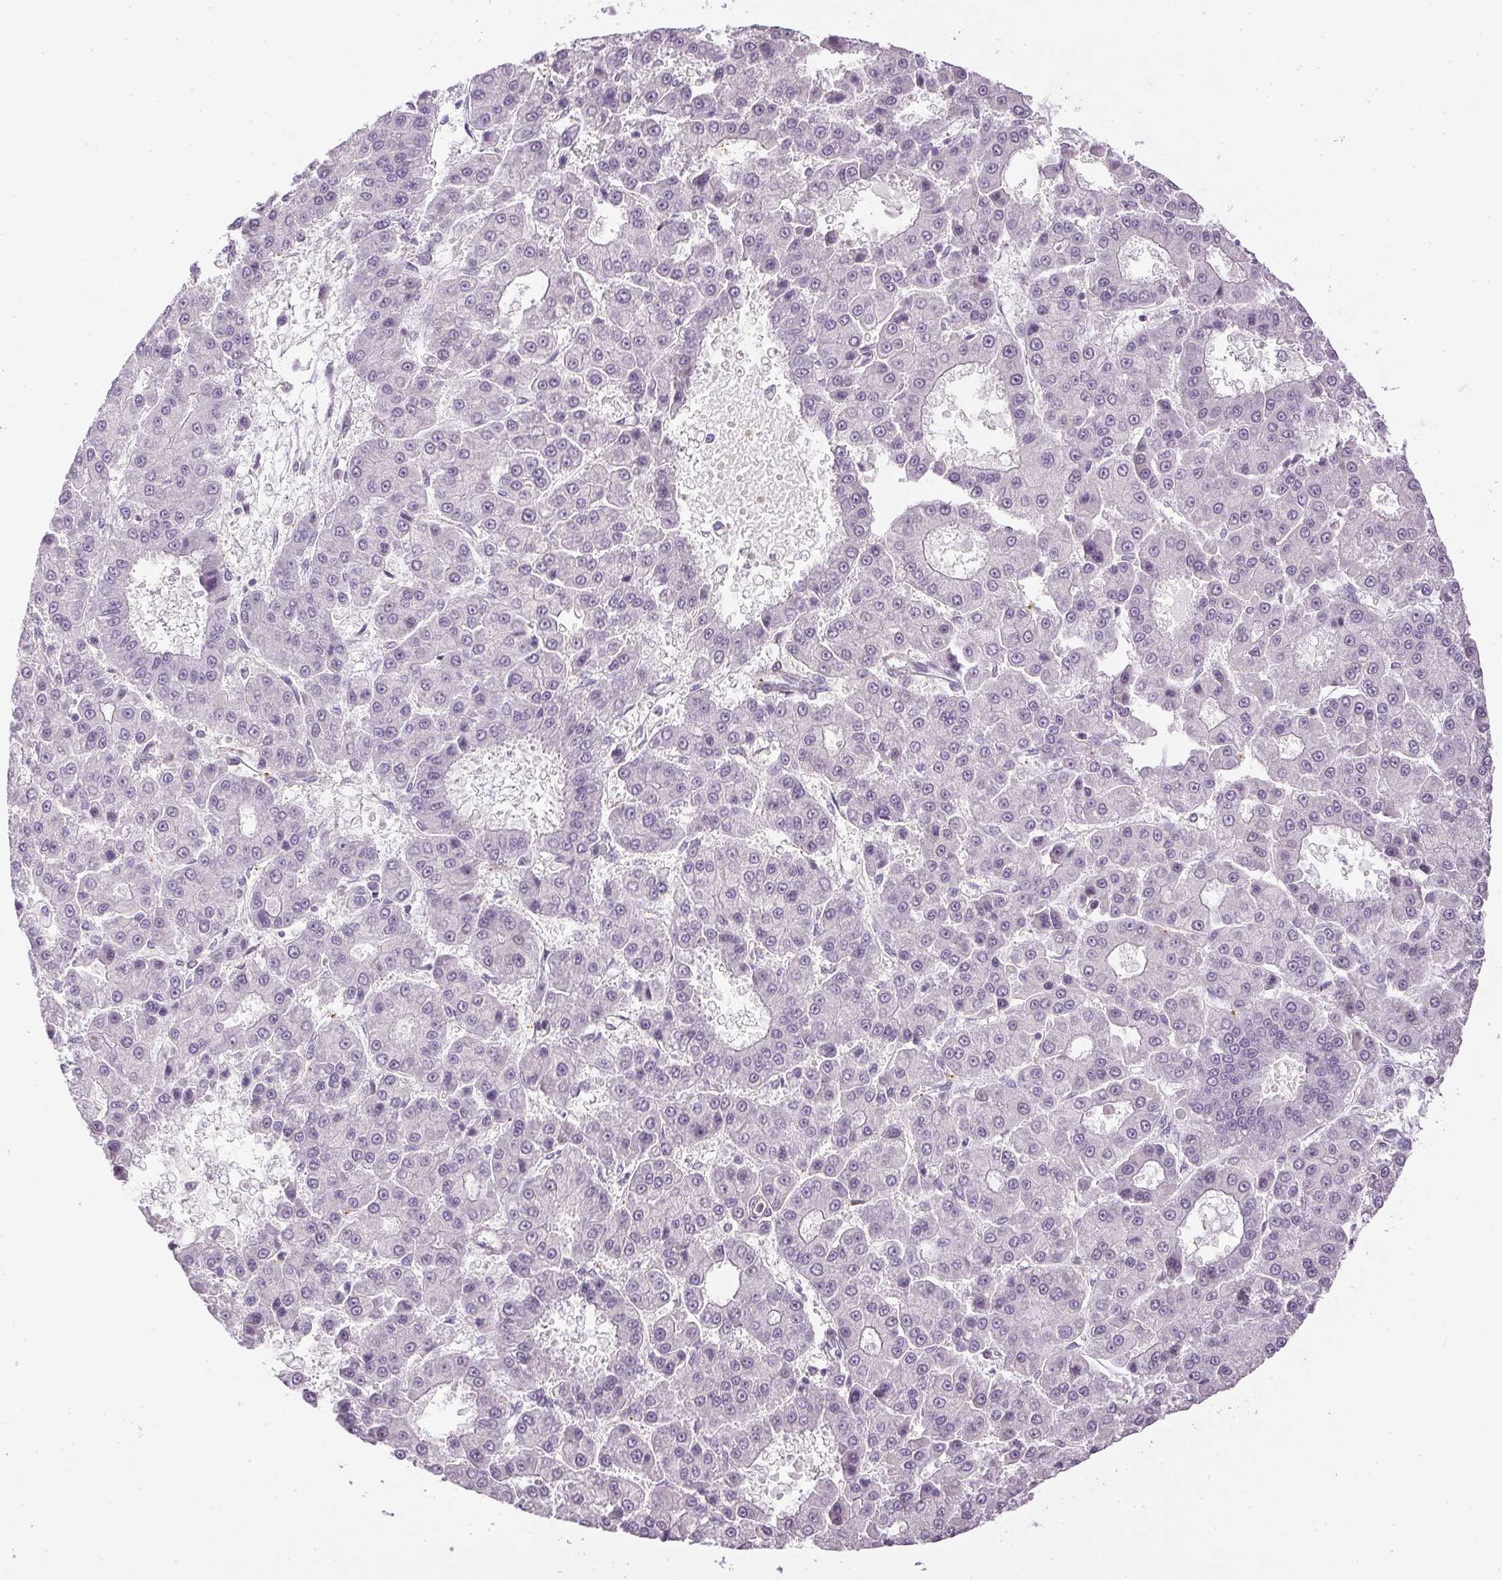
{"staining": {"intensity": "negative", "quantity": "none", "location": "none"}, "tissue": "liver cancer", "cell_type": "Tumor cells", "image_type": "cancer", "snomed": [{"axis": "morphology", "description": "Carcinoma, Hepatocellular, NOS"}, {"axis": "topography", "description": "Liver"}], "caption": "IHC image of neoplastic tissue: human hepatocellular carcinoma (liver) stained with DAB reveals no significant protein staining in tumor cells.", "gene": "PRL", "patient": {"sex": "male", "age": 70}}